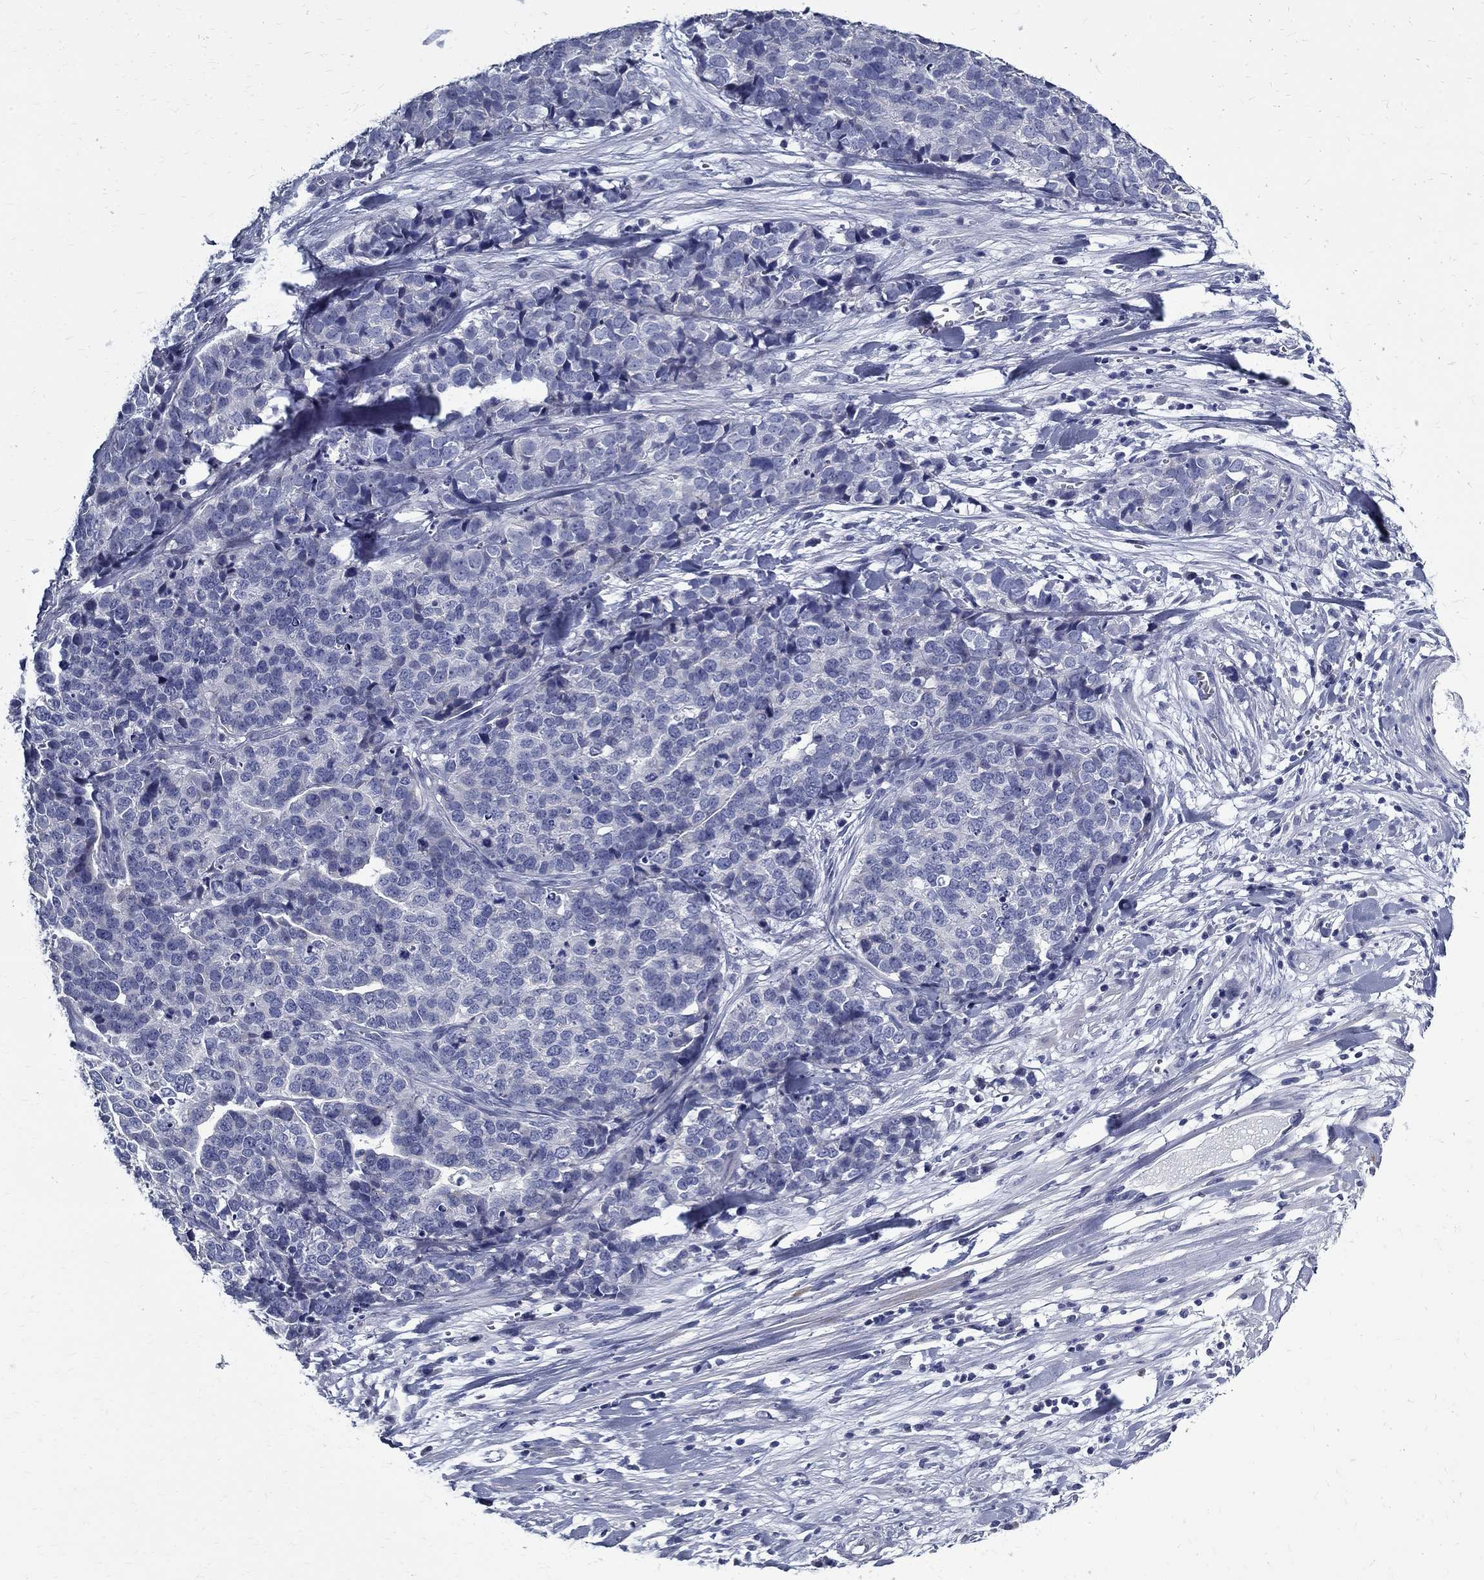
{"staining": {"intensity": "negative", "quantity": "none", "location": "none"}, "tissue": "ovarian cancer", "cell_type": "Tumor cells", "image_type": "cancer", "snomed": [{"axis": "morphology", "description": "Carcinoma, endometroid"}, {"axis": "topography", "description": "Ovary"}], "caption": "This photomicrograph is of ovarian endometroid carcinoma stained with immunohistochemistry (IHC) to label a protein in brown with the nuclei are counter-stained blue. There is no positivity in tumor cells. Nuclei are stained in blue.", "gene": "TGM4", "patient": {"sex": "female", "age": 65}}